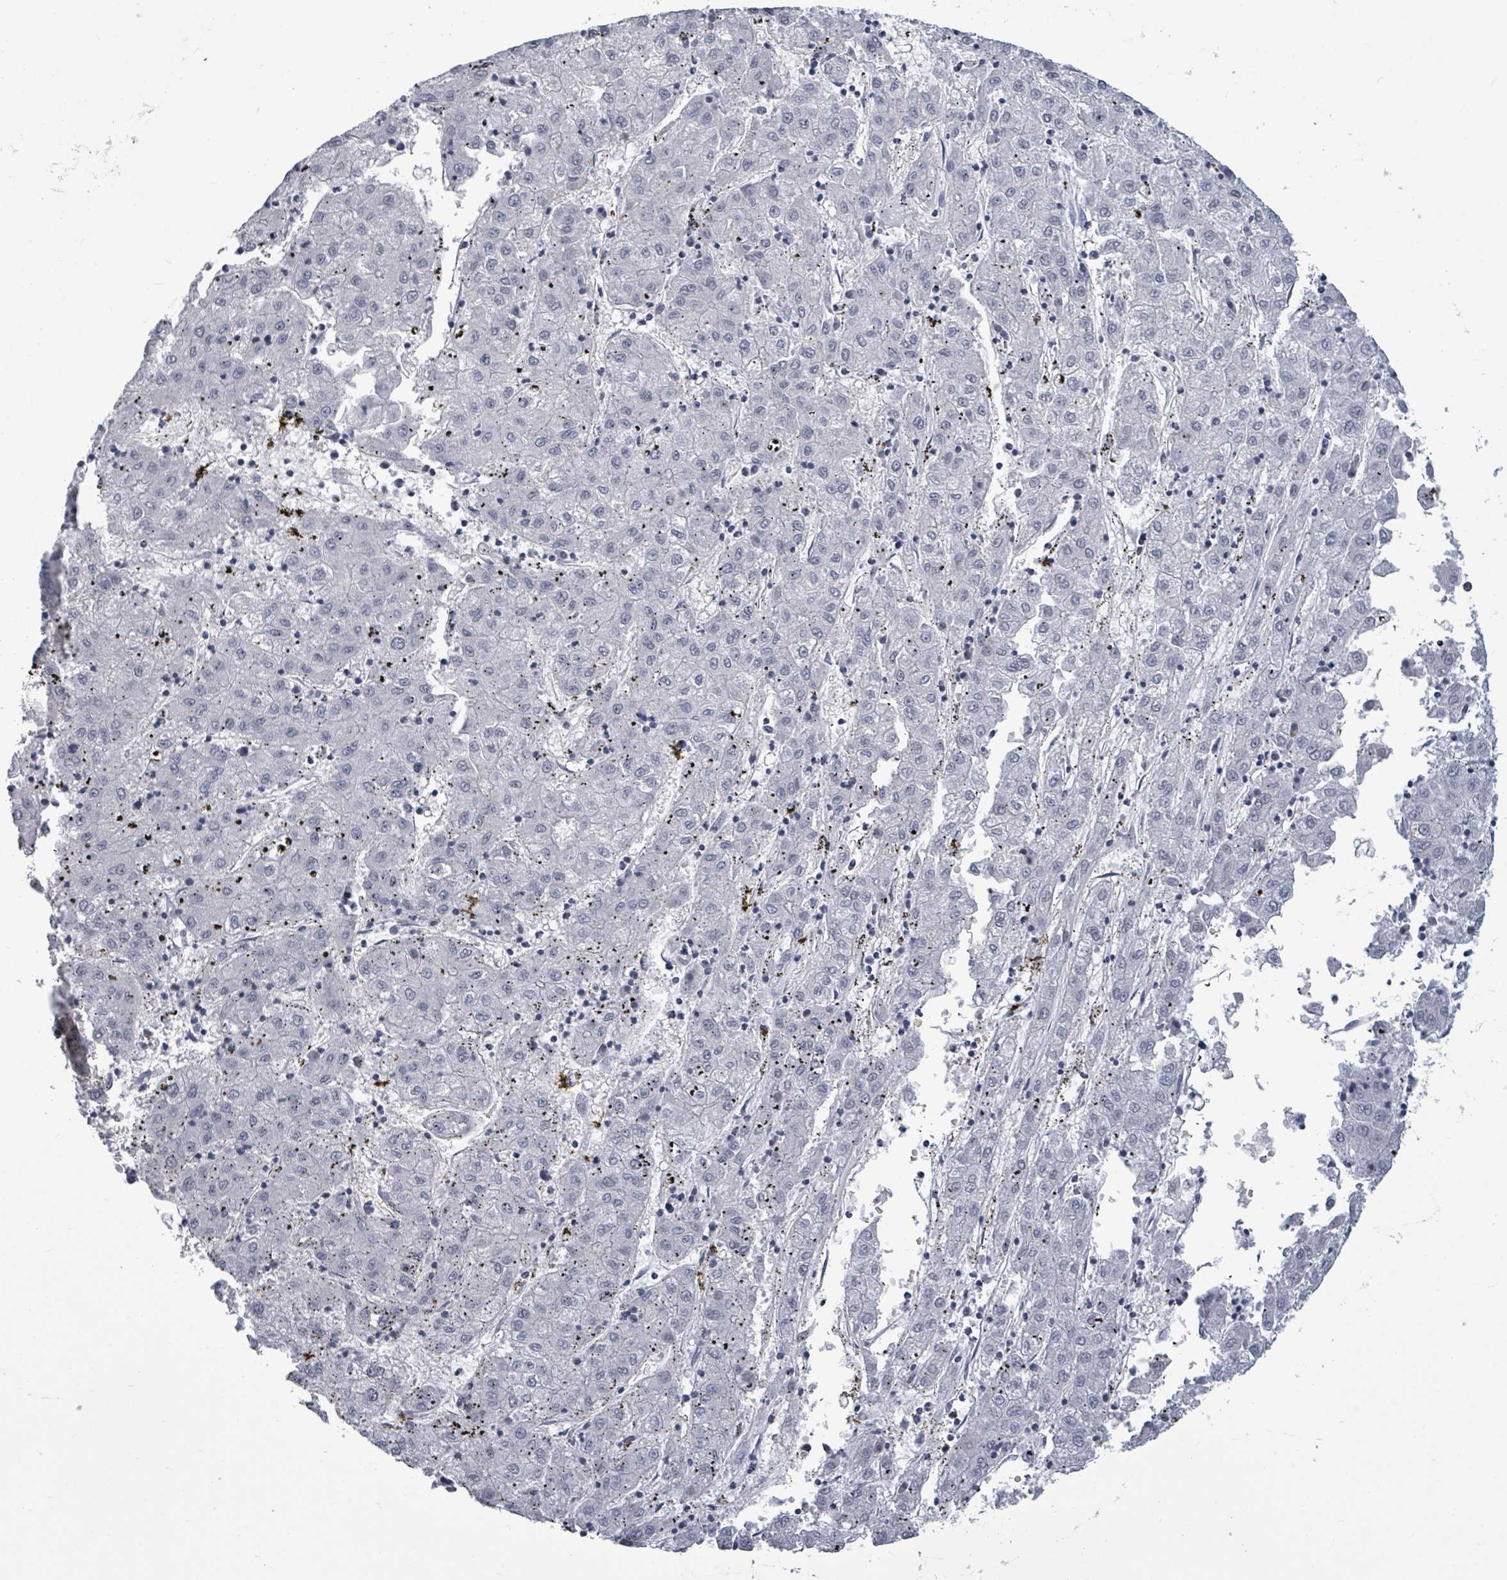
{"staining": {"intensity": "negative", "quantity": "none", "location": "none"}, "tissue": "liver cancer", "cell_type": "Tumor cells", "image_type": "cancer", "snomed": [{"axis": "morphology", "description": "Carcinoma, Hepatocellular, NOS"}, {"axis": "topography", "description": "Liver"}], "caption": "This is a photomicrograph of immunohistochemistry (IHC) staining of liver cancer, which shows no staining in tumor cells.", "gene": "ERCC5", "patient": {"sex": "male", "age": 72}}